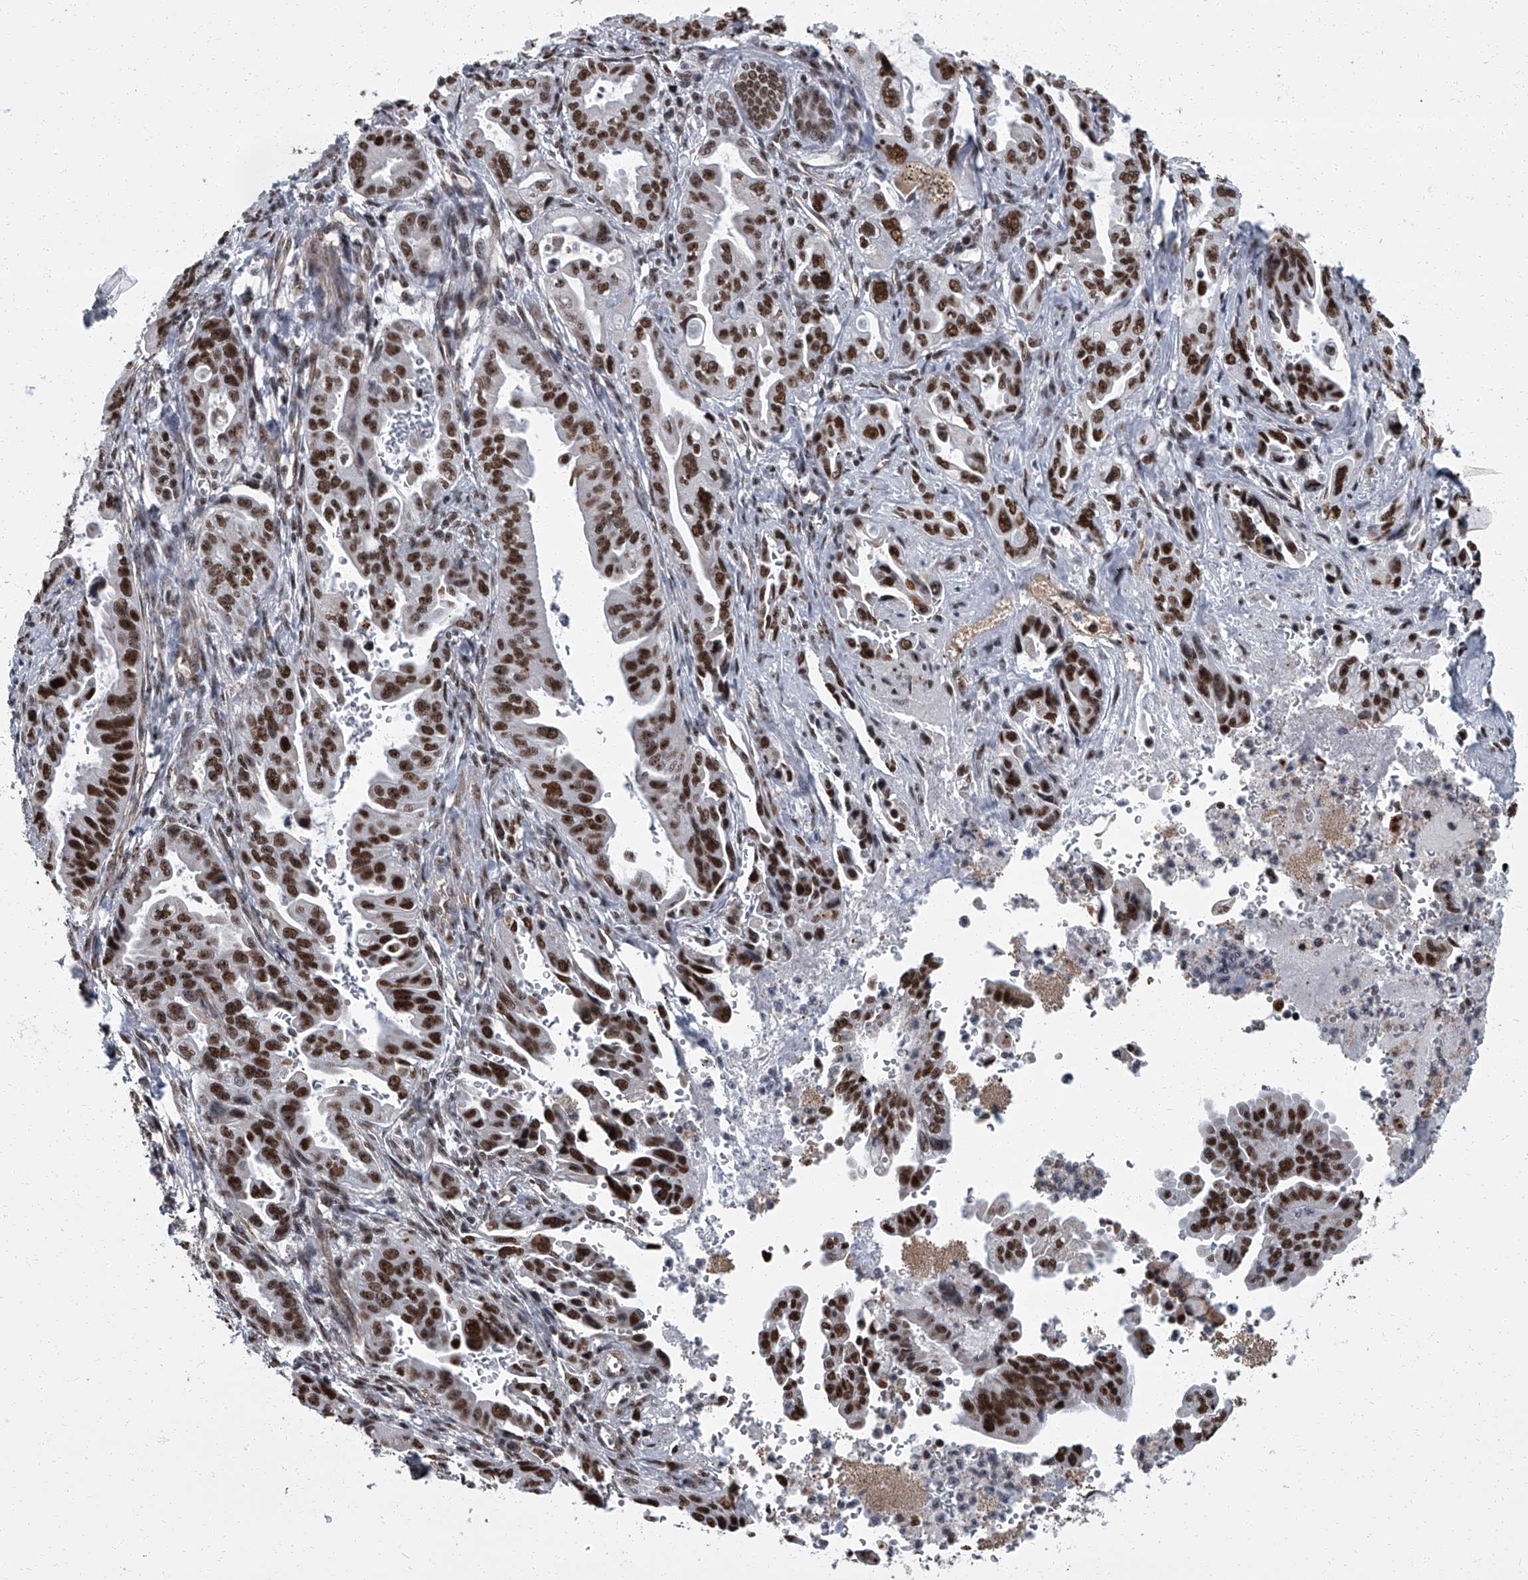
{"staining": {"intensity": "strong", "quantity": ">75%", "location": "nuclear"}, "tissue": "pancreatic cancer", "cell_type": "Tumor cells", "image_type": "cancer", "snomed": [{"axis": "morphology", "description": "Adenocarcinoma, NOS"}, {"axis": "topography", "description": "Pancreas"}], "caption": "Immunohistochemical staining of human pancreatic adenocarcinoma exhibits high levels of strong nuclear expression in about >75% of tumor cells.", "gene": "ZNF518B", "patient": {"sex": "male", "age": 70}}